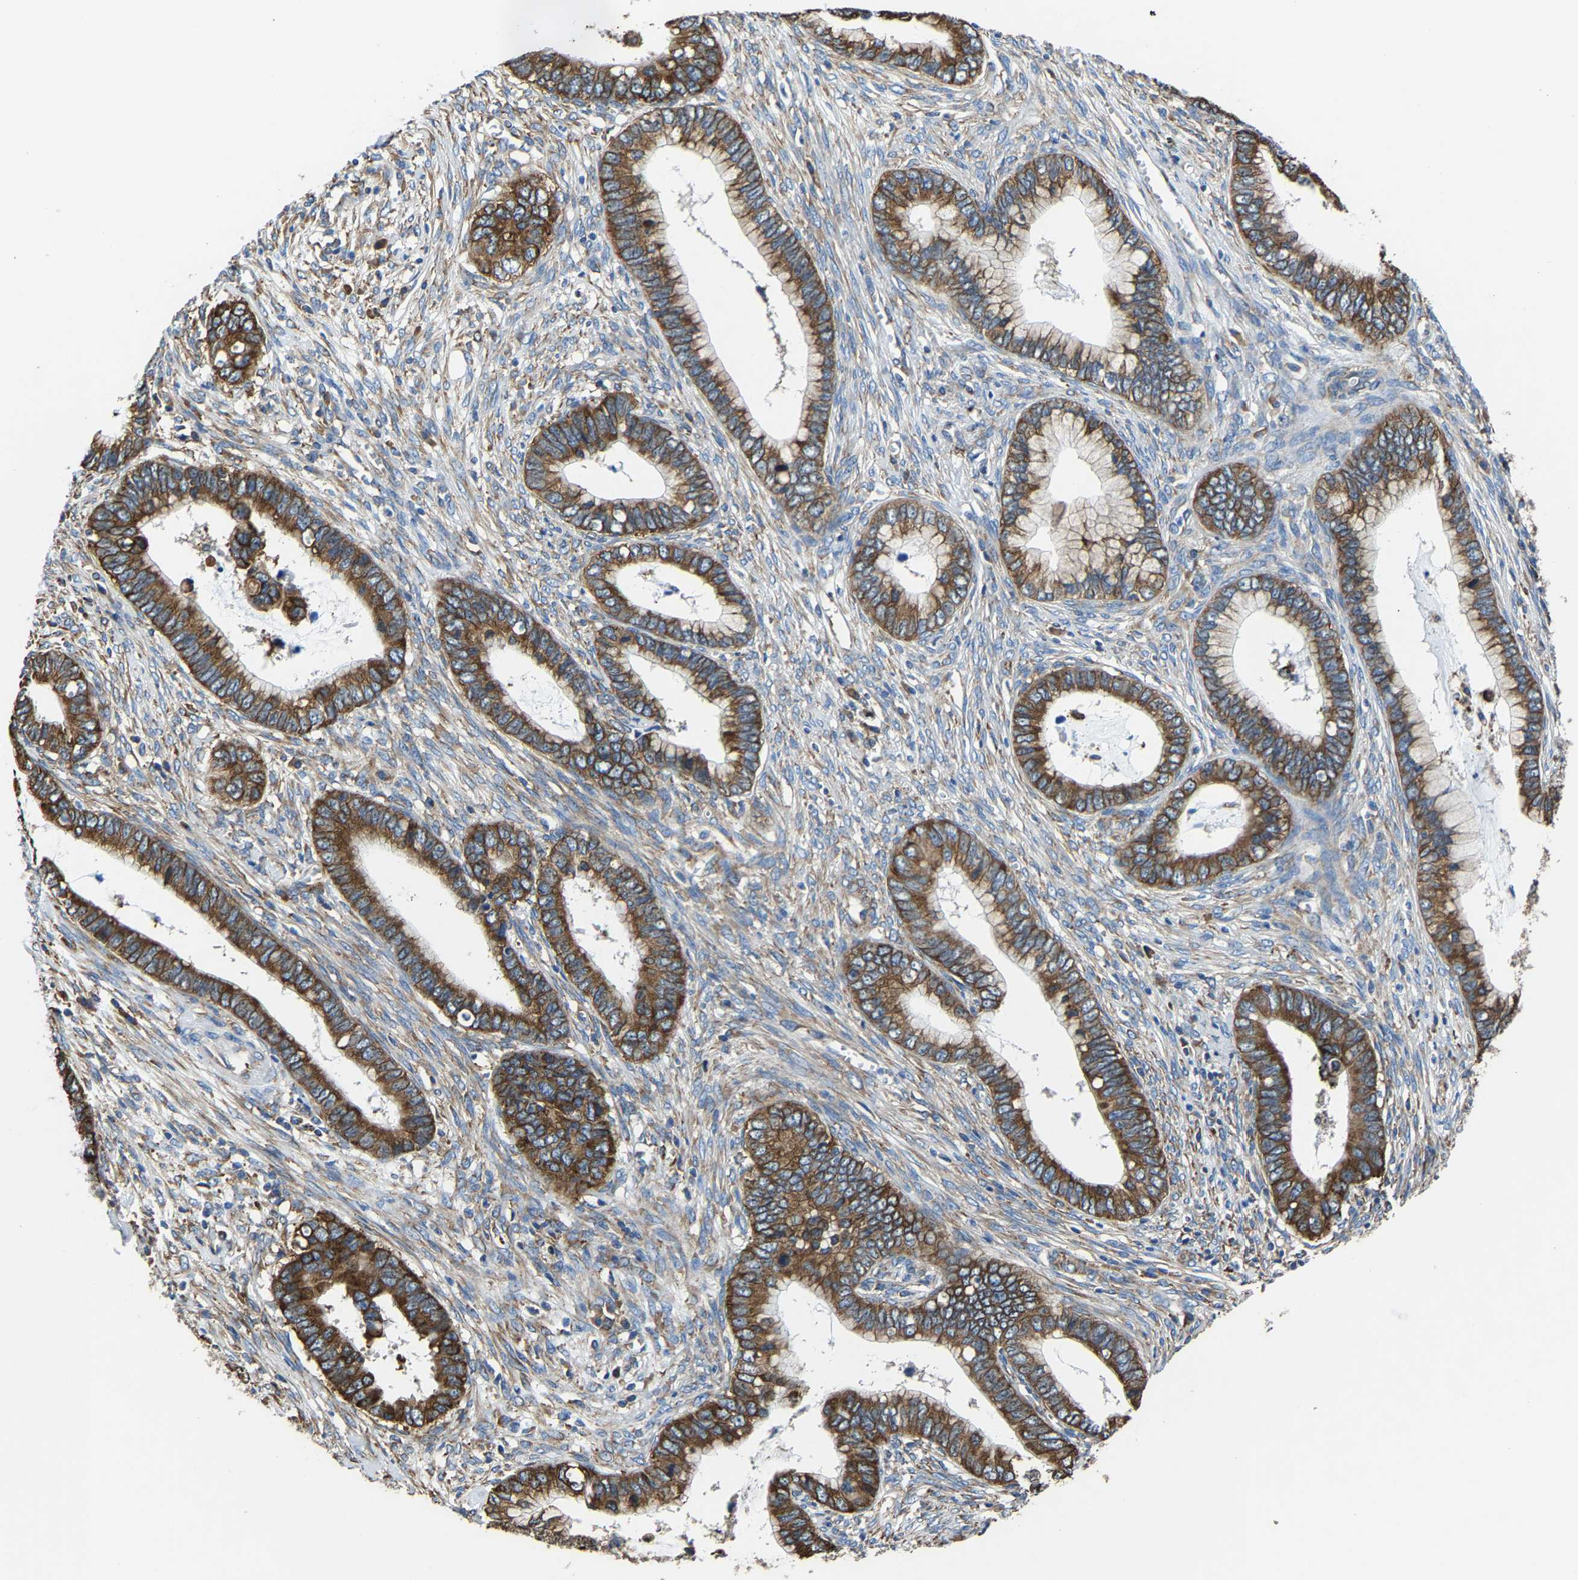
{"staining": {"intensity": "strong", "quantity": ">75%", "location": "cytoplasmic/membranous"}, "tissue": "cervical cancer", "cell_type": "Tumor cells", "image_type": "cancer", "snomed": [{"axis": "morphology", "description": "Adenocarcinoma, NOS"}, {"axis": "topography", "description": "Cervix"}], "caption": "Immunohistochemical staining of cervical cancer demonstrates strong cytoplasmic/membranous protein staining in about >75% of tumor cells. (DAB IHC, brown staining for protein, blue staining for nuclei).", "gene": "G3BP2", "patient": {"sex": "female", "age": 44}}